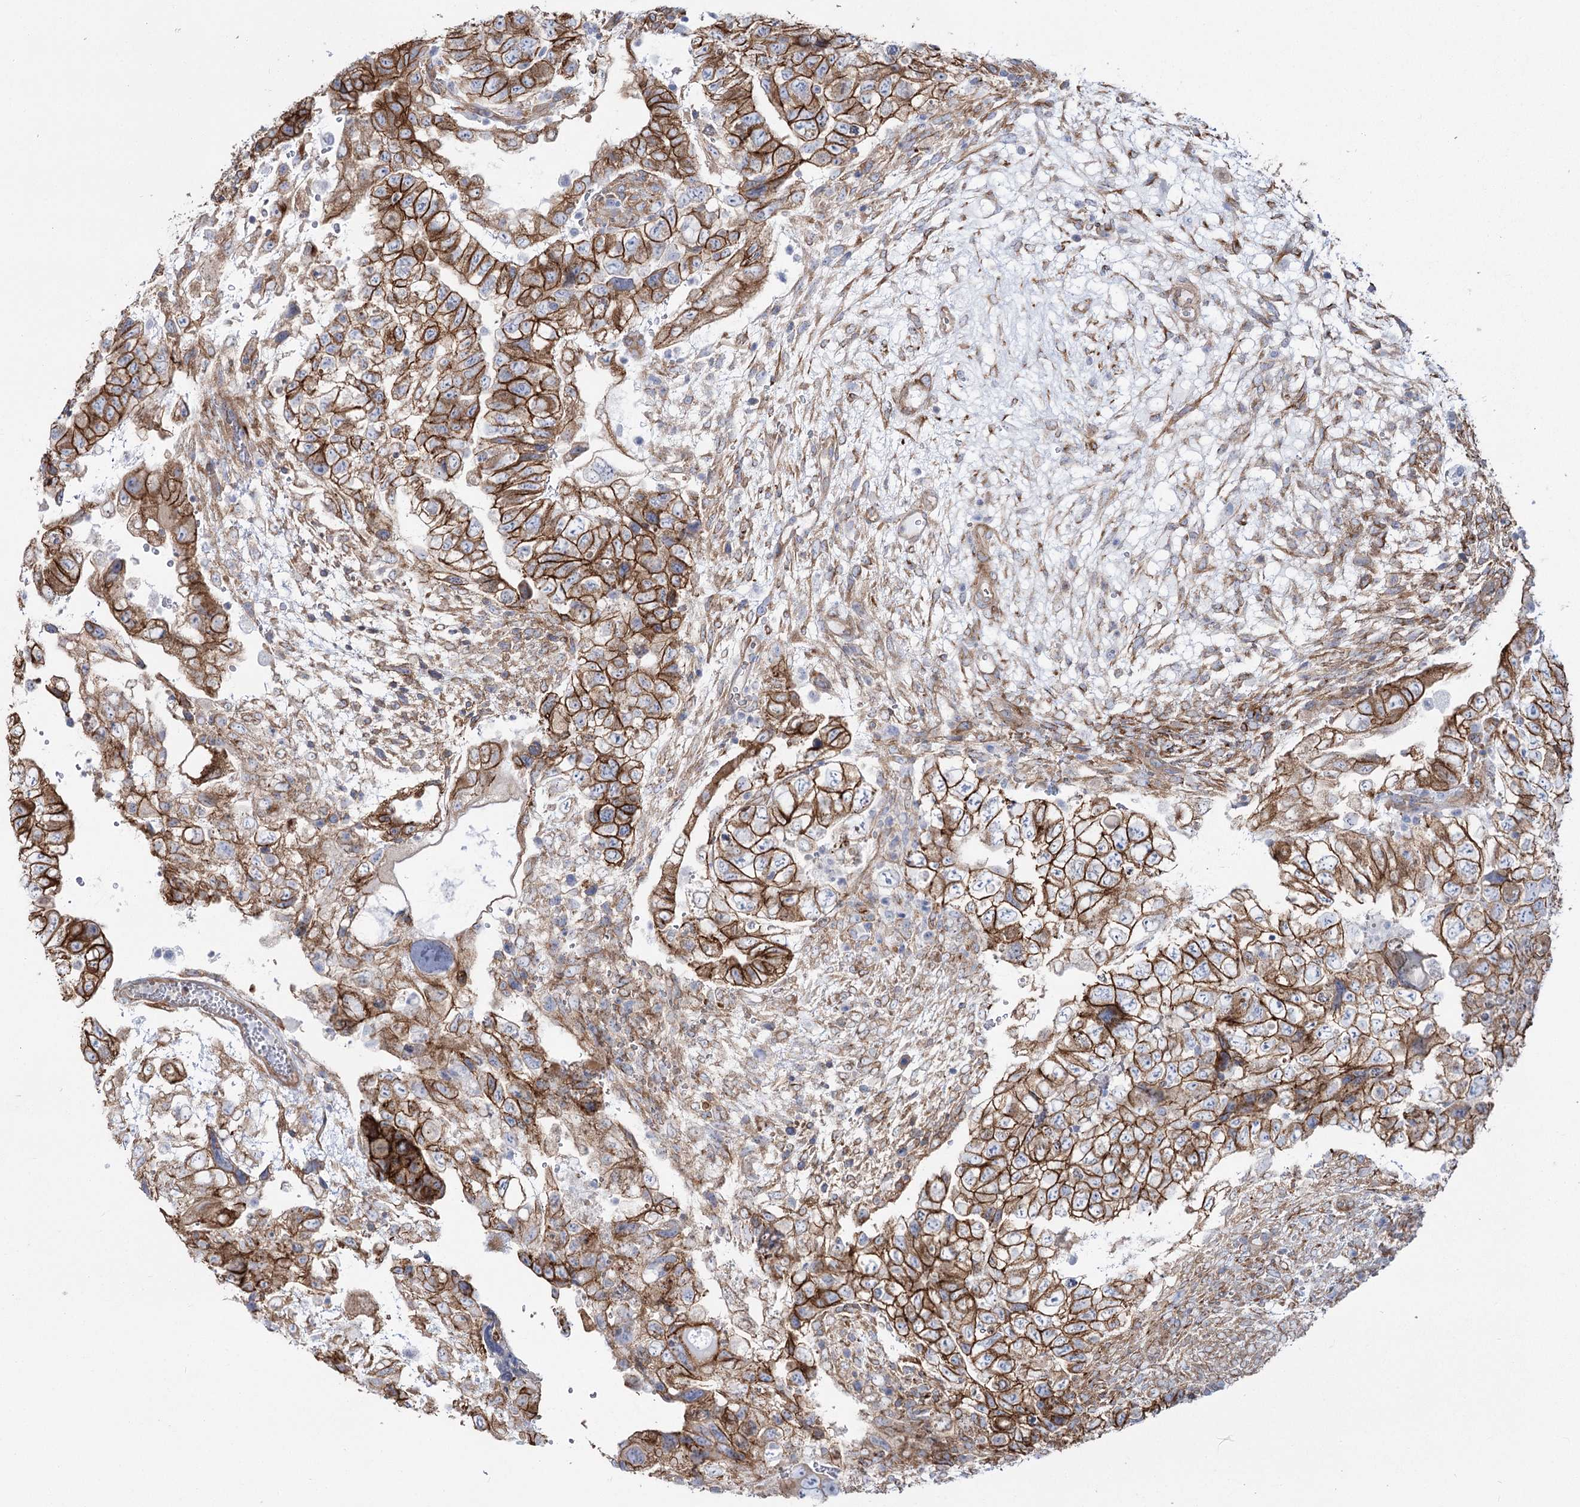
{"staining": {"intensity": "moderate", "quantity": ">75%", "location": "cytoplasmic/membranous"}, "tissue": "testis cancer", "cell_type": "Tumor cells", "image_type": "cancer", "snomed": [{"axis": "morphology", "description": "Carcinoma, Embryonal, NOS"}, {"axis": "topography", "description": "Testis"}], "caption": "Protein positivity by IHC reveals moderate cytoplasmic/membranous staining in approximately >75% of tumor cells in testis cancer. The staining is performed using DAB brown chromogen to label protein expression. The nuclei are counter-stained blue using hematoxylin.", "gene": "PLEKHA5", "patient": {"sex": "male", "age": 37}}